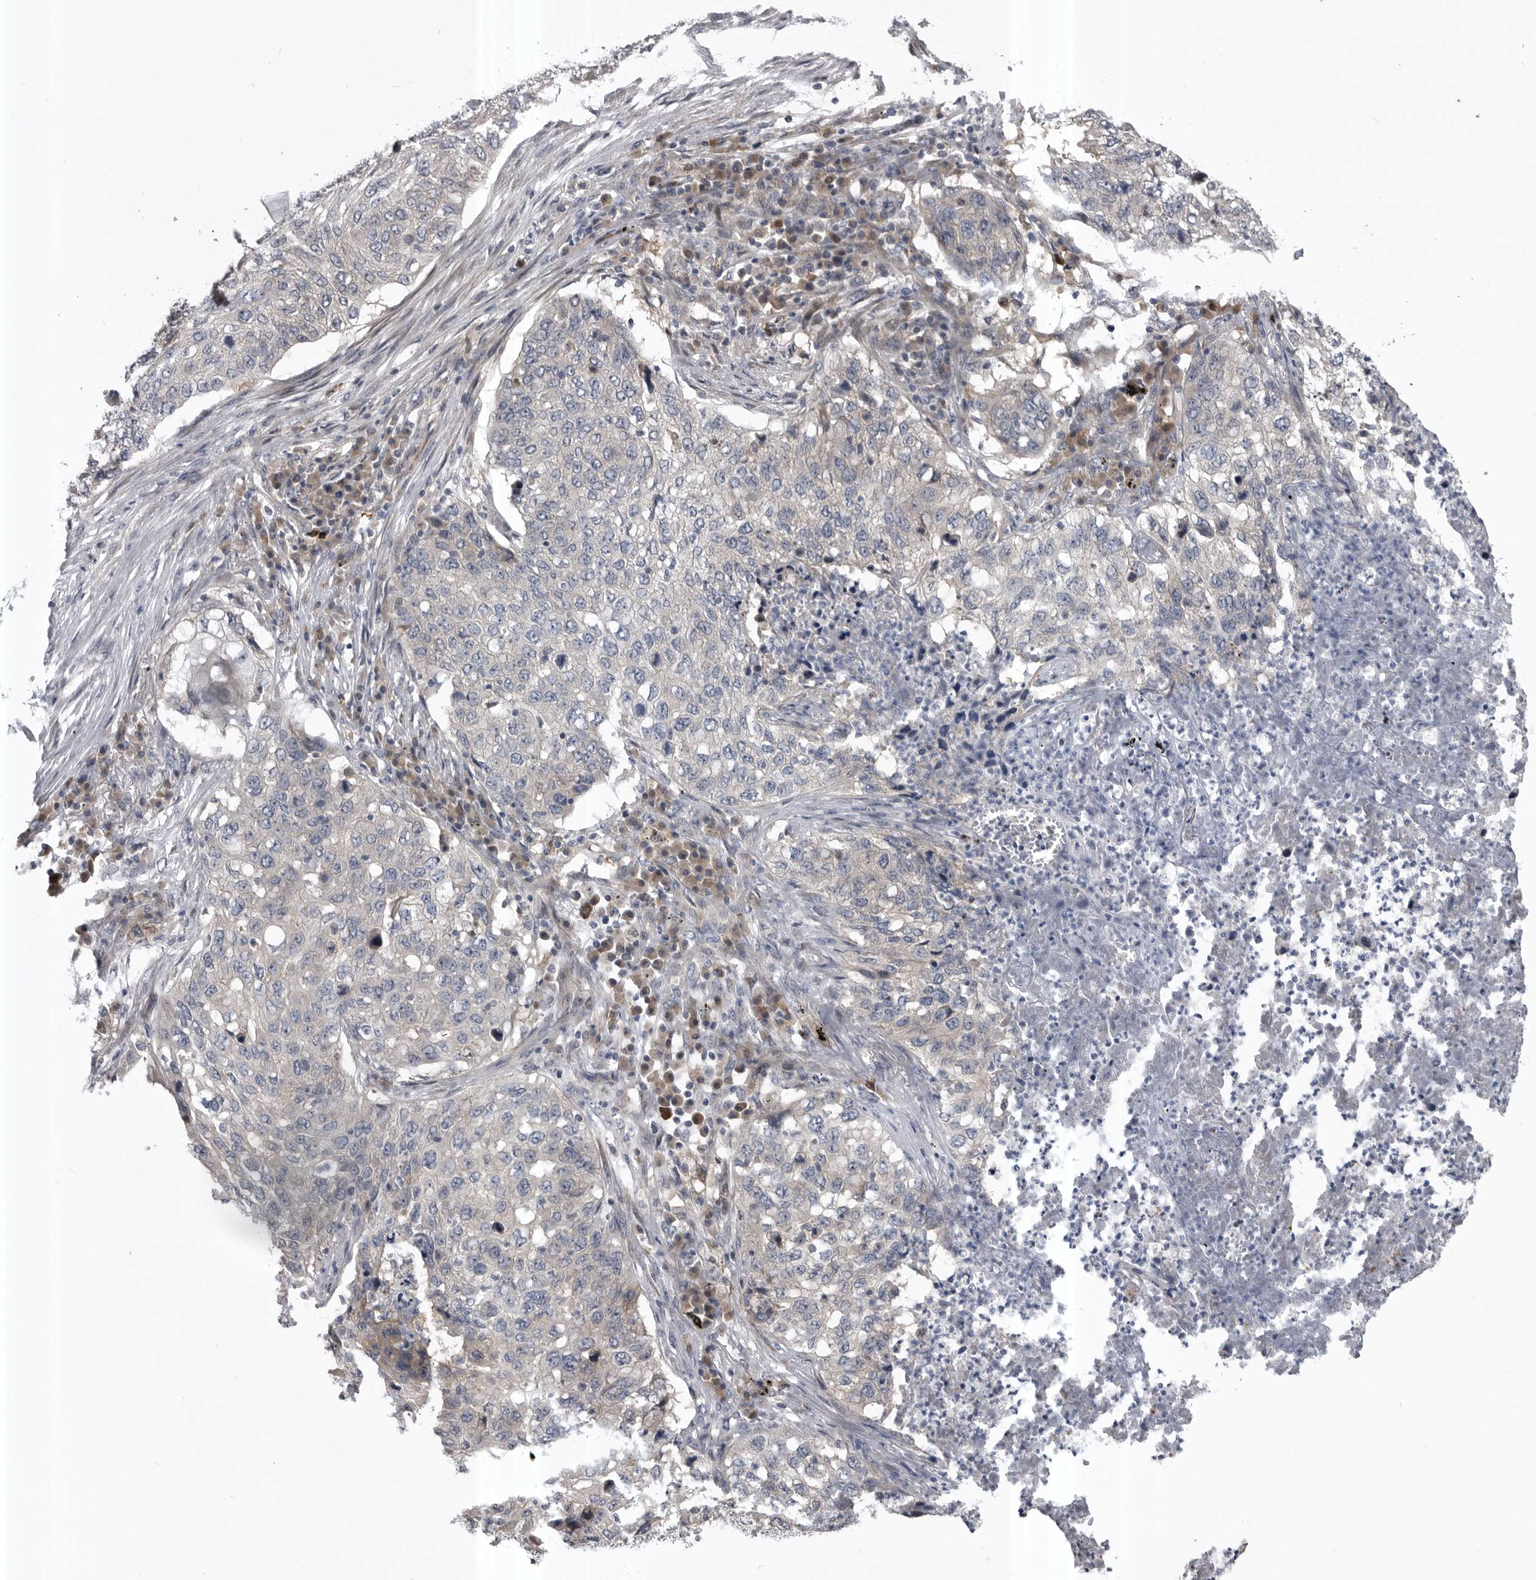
{"staining": {"intensity": "negative", "quantity": "none", "location": "none"}, "tissue": "lung cancer", "cell_type": "Tumor cells", "image_type": "cancer", "snomed": [{"axis": "morphology", "description": "Squamous cell carcinoma, NOS"}, {"axis": "topography", "description": "Lung"}], "caption": "Tumor cells are negative for brown protein staining in lung squamous cell carcinoma.", "gene": "RAB3GAP2", "patient": {"sex": "female", "age": 63}}